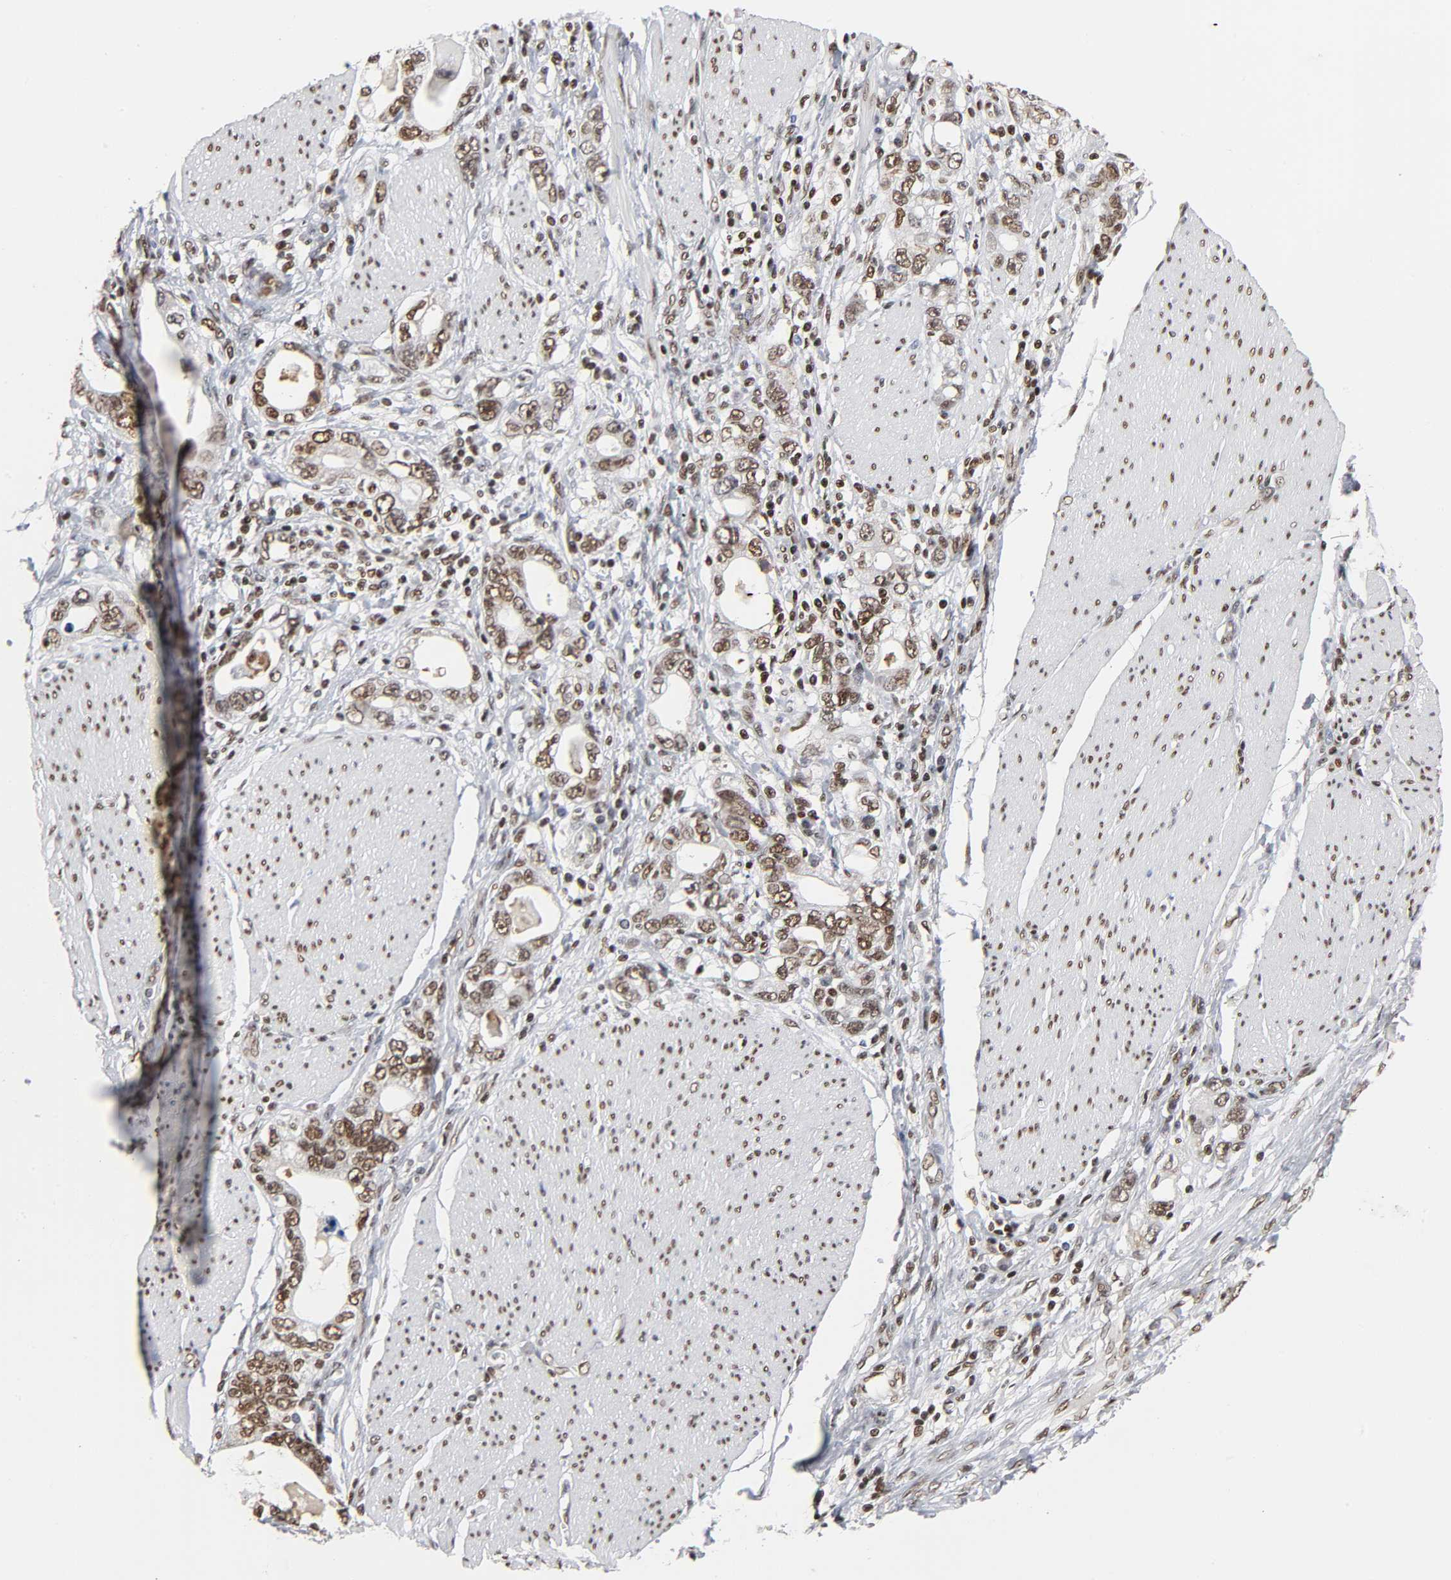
{"staining": {"intensity": "strong", "quantity": ">75%", "location": "nuclear"}, "tissue": "stomach cancer", "cell_type": "Tumor cells", "image_type": "cancer", "snomed": [{"axis": "morphology", "description": "Adenocarcinoma, NOS"}, {"axis": "topography", "description": "Stomach, lower"}], "caption": "Immunohistochemical staining of human stomach cancer (adenocarcinoma) reveals high levels of strong nuclear protein staining in approximately >75% of tumor cells.", "gene": "ILKAP", "patient": {"sex": "female", "age": 93}}